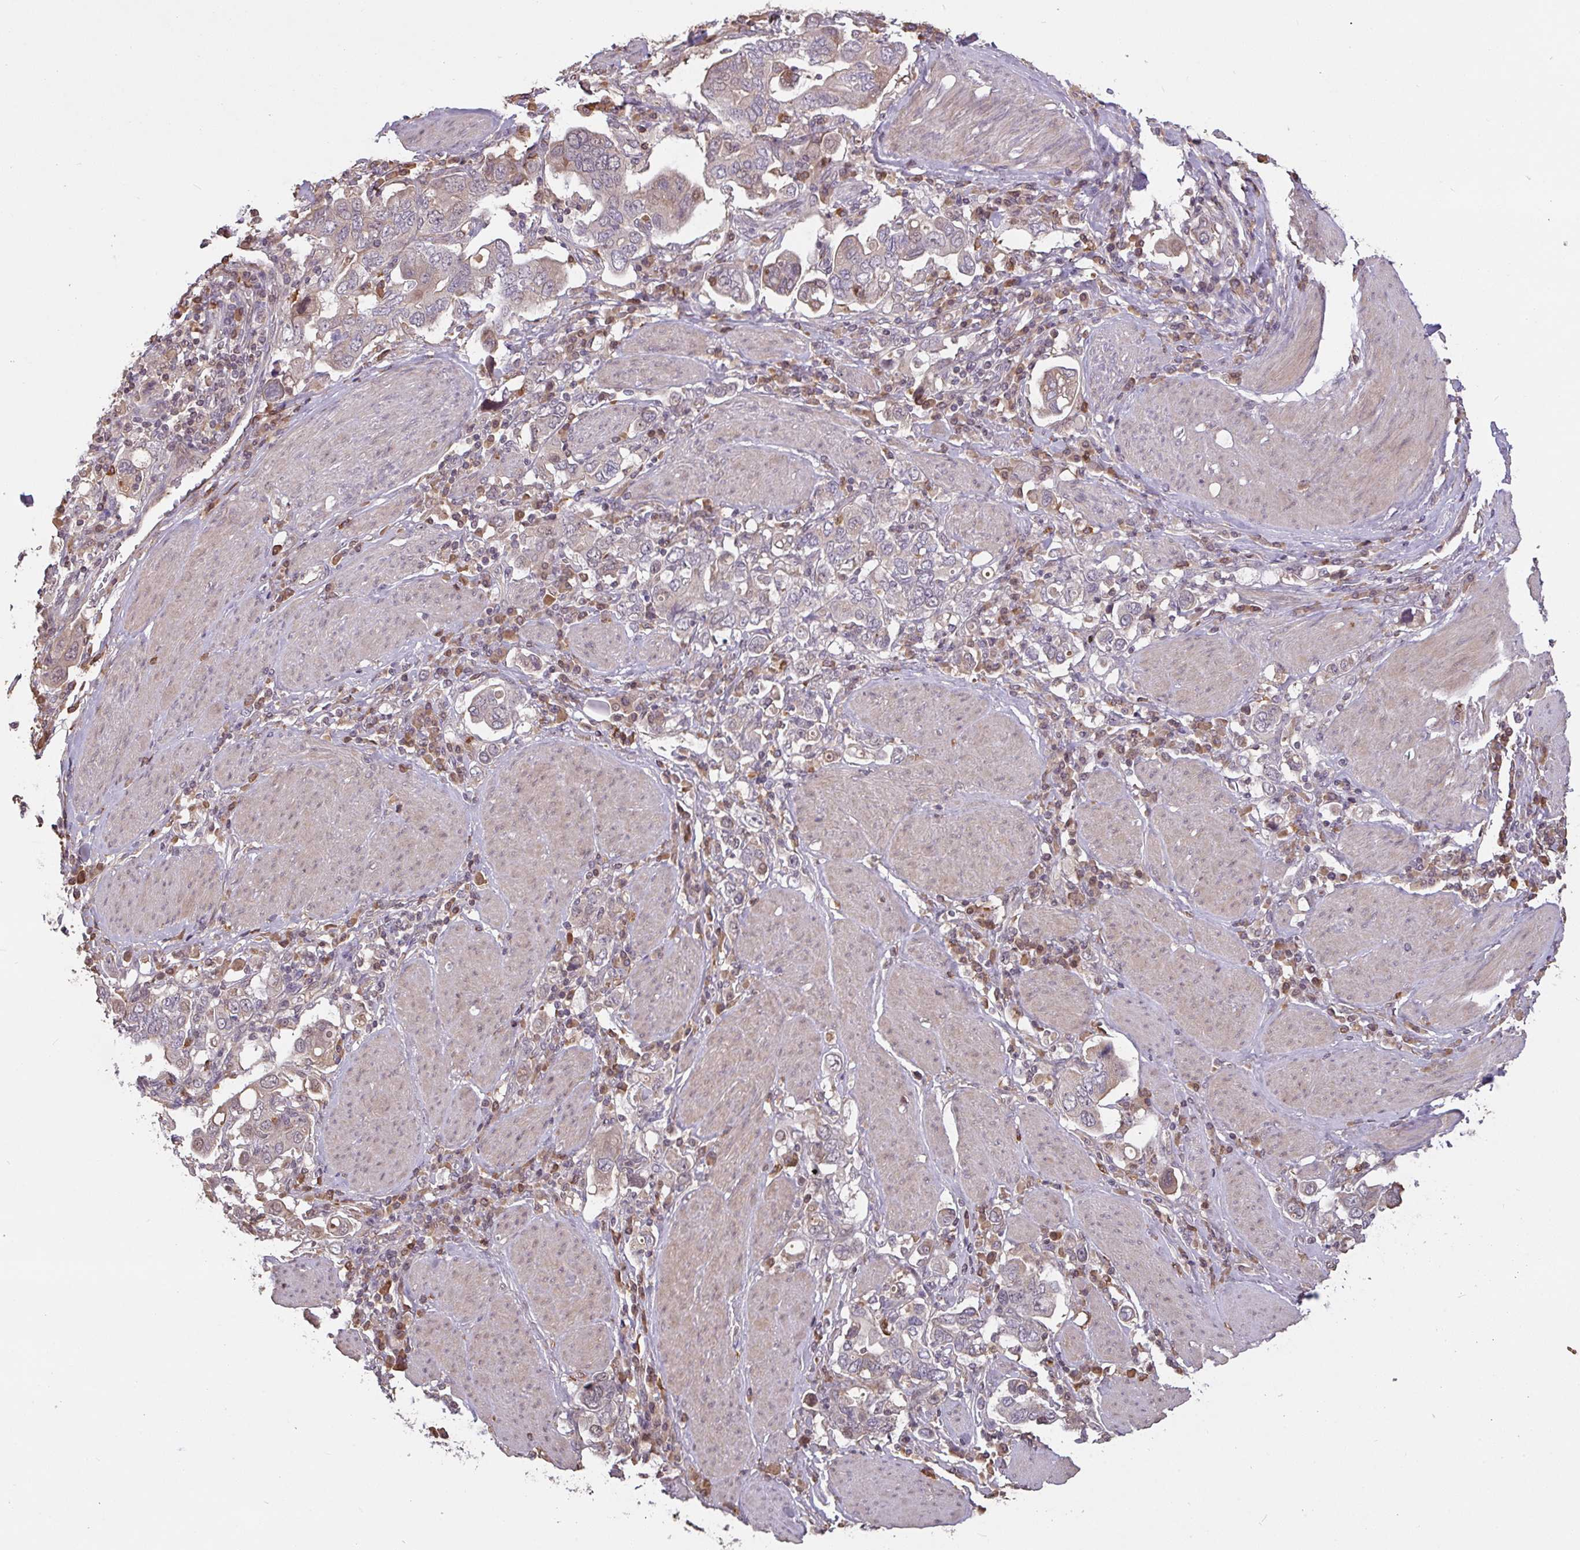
{"staining": {"intensity": "negative", "quantity": "none", "location": "none"}, "tissue": "stomach cancer", "cell_type": "Tumor cells", "image_type": "cancer", "snomed": [{"axis": "morphology", "description": "Adenocarcinoma, NOS"}, {"axis": "topography", "description": "Stomach, upper"}], "caption": "Immunohistochemical staining of human adenocarcinoma (stomach) displays no significant positivity in tumor cells.", "gene": "FCER1A", "patient": {"sex": "male", "age": 62}}